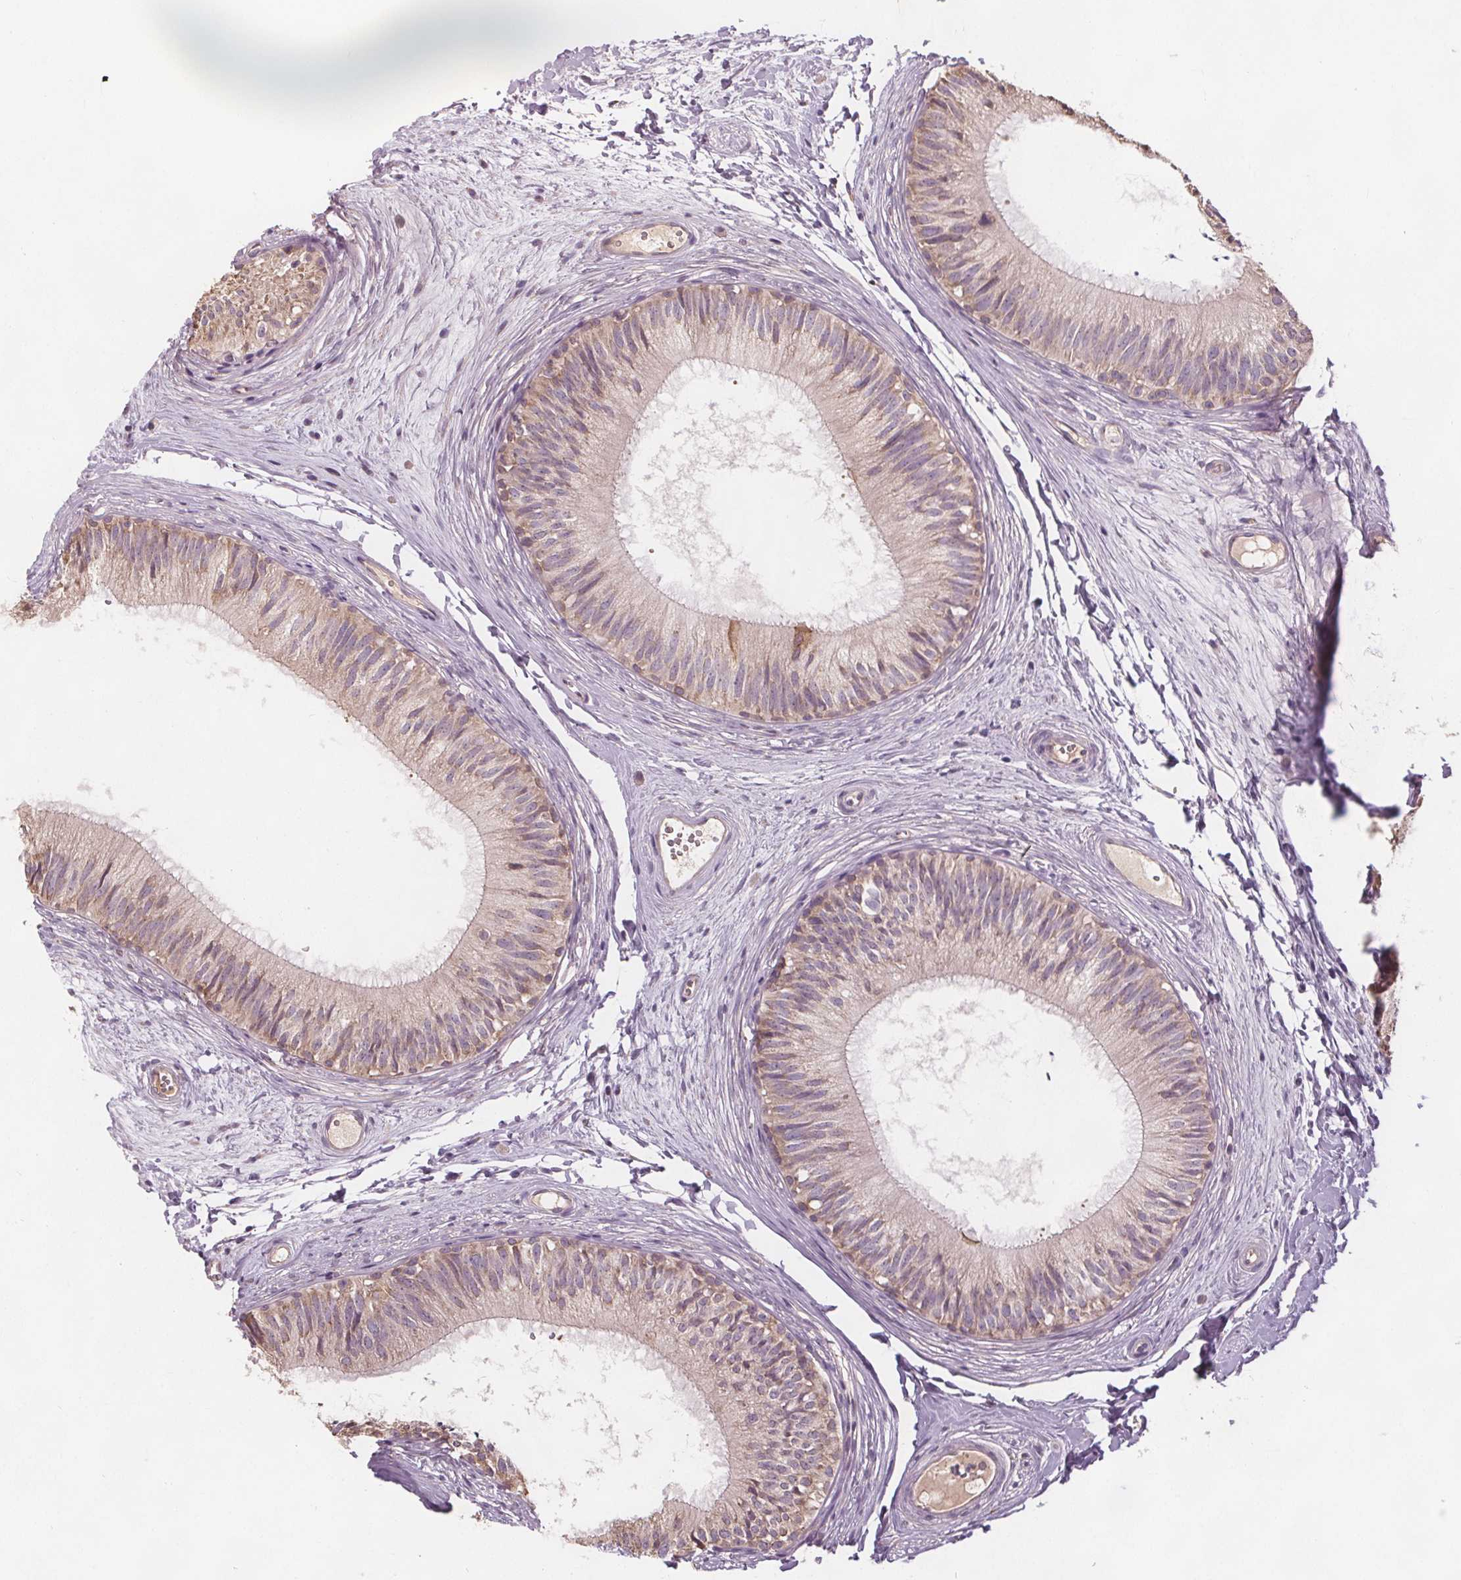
{"staining": {"intensity": "moderate", "quantity": "<25%", "location": "cytoplasmic/membranous"}, "tissue": "epididymis", "cell_type": "Glandular cells", "image_type": "normal", "snomed": [{"axis": "morphology", "description": "Normal tissue, NOS"}, {"axis": "topography", "description": "Epididymis"}], "caption": "Immunohistochemical staining of normal epididymis shows moderate cytoplasmic/membranous protein staining in approximately <25% of glandular cells. Nuclei are stained in blue.", "gene": "TMEM80", "patient": {"sex": "male", "age": 29}}